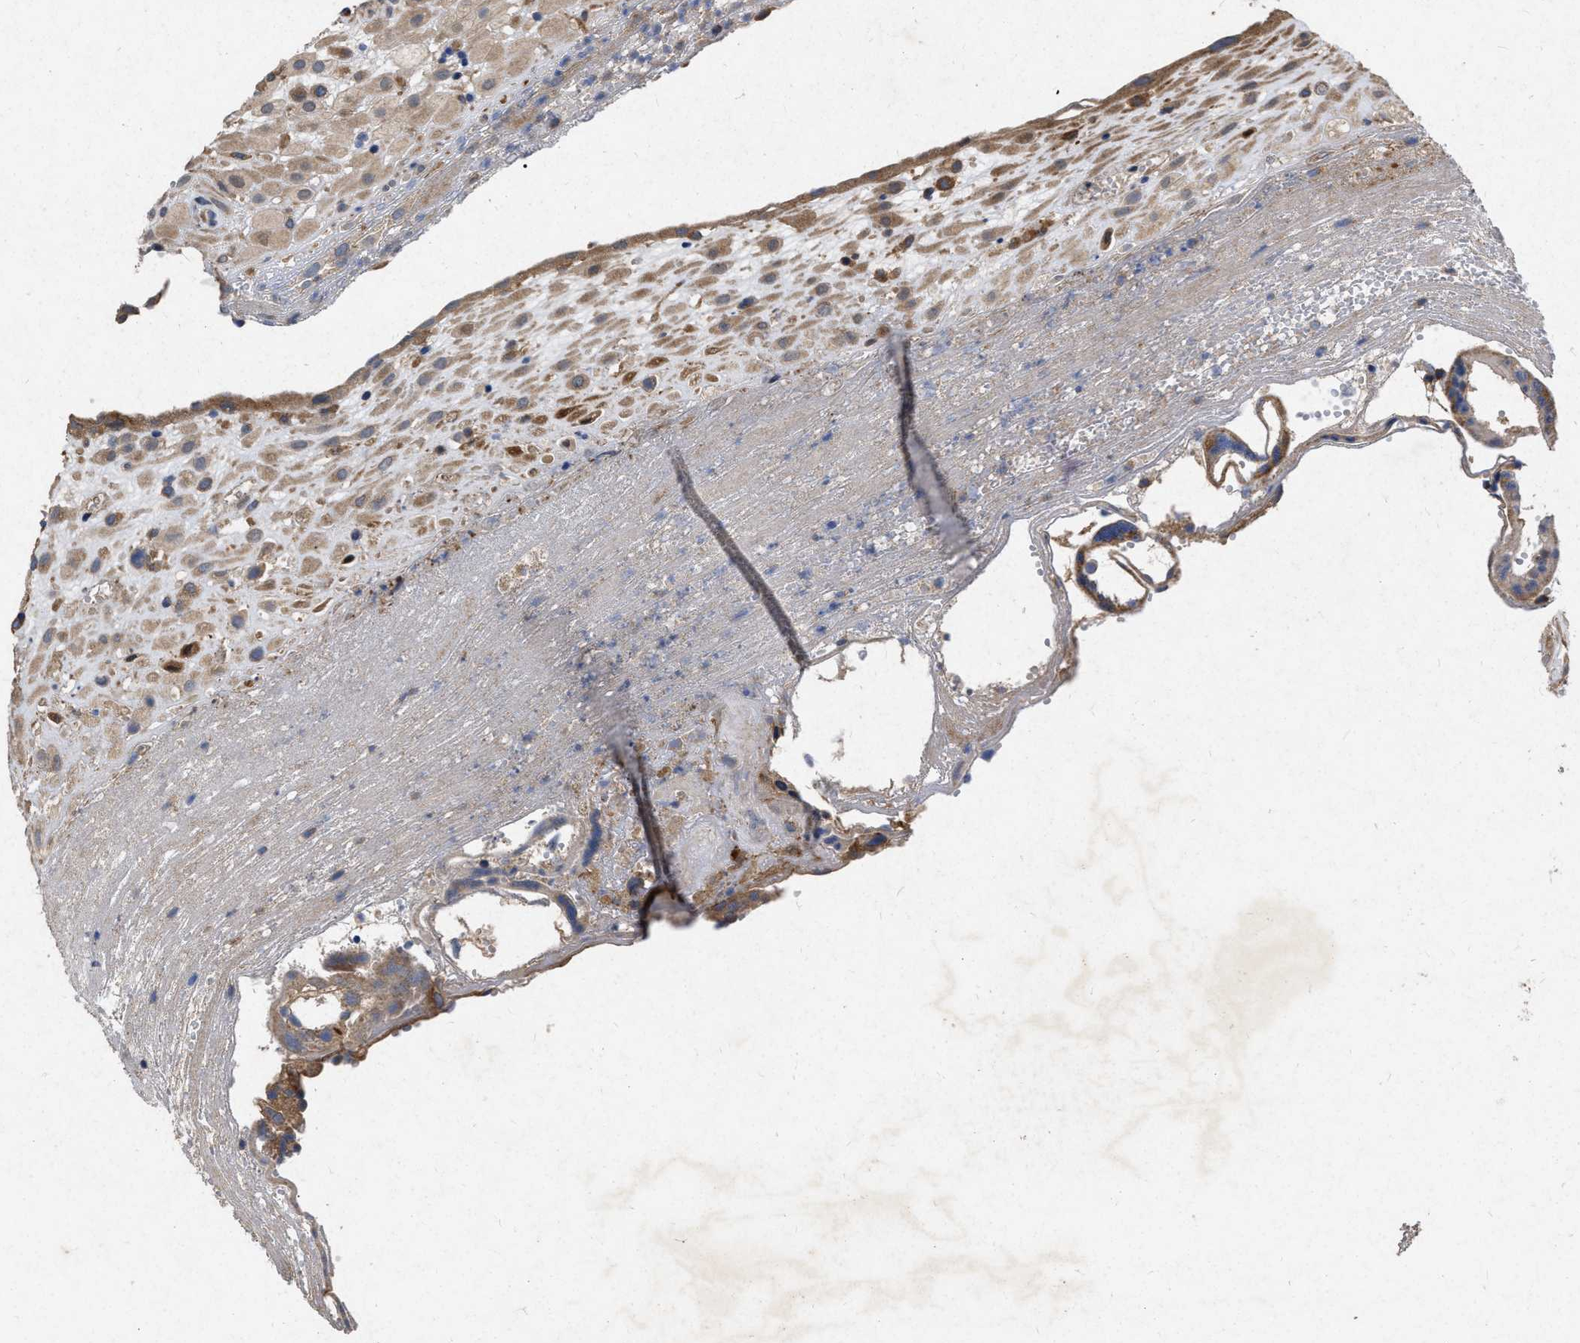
{"staining": {"intensity": "moderate", "quantity": ">75%", "location": "cytoplasmic/membranous"}, "tissue": "placenta", "cell_type": "Decidual cells", "image_type": "normal", "snomed": [{"axis": "morphology", "description": "Normal tissue, NOS"}, {"axis": "topography", "description": "Placenta"}], "caption": "Placenta stained with DAB (3,3'-diaminobenzidine) immunohistochemistry exhibits medium levels of moderate cytoplasmic/membranous positivity in approximately >75% of decidual cells.", "gene": "CDKN2C", "patient": {"sex": "female", "age": 18}}